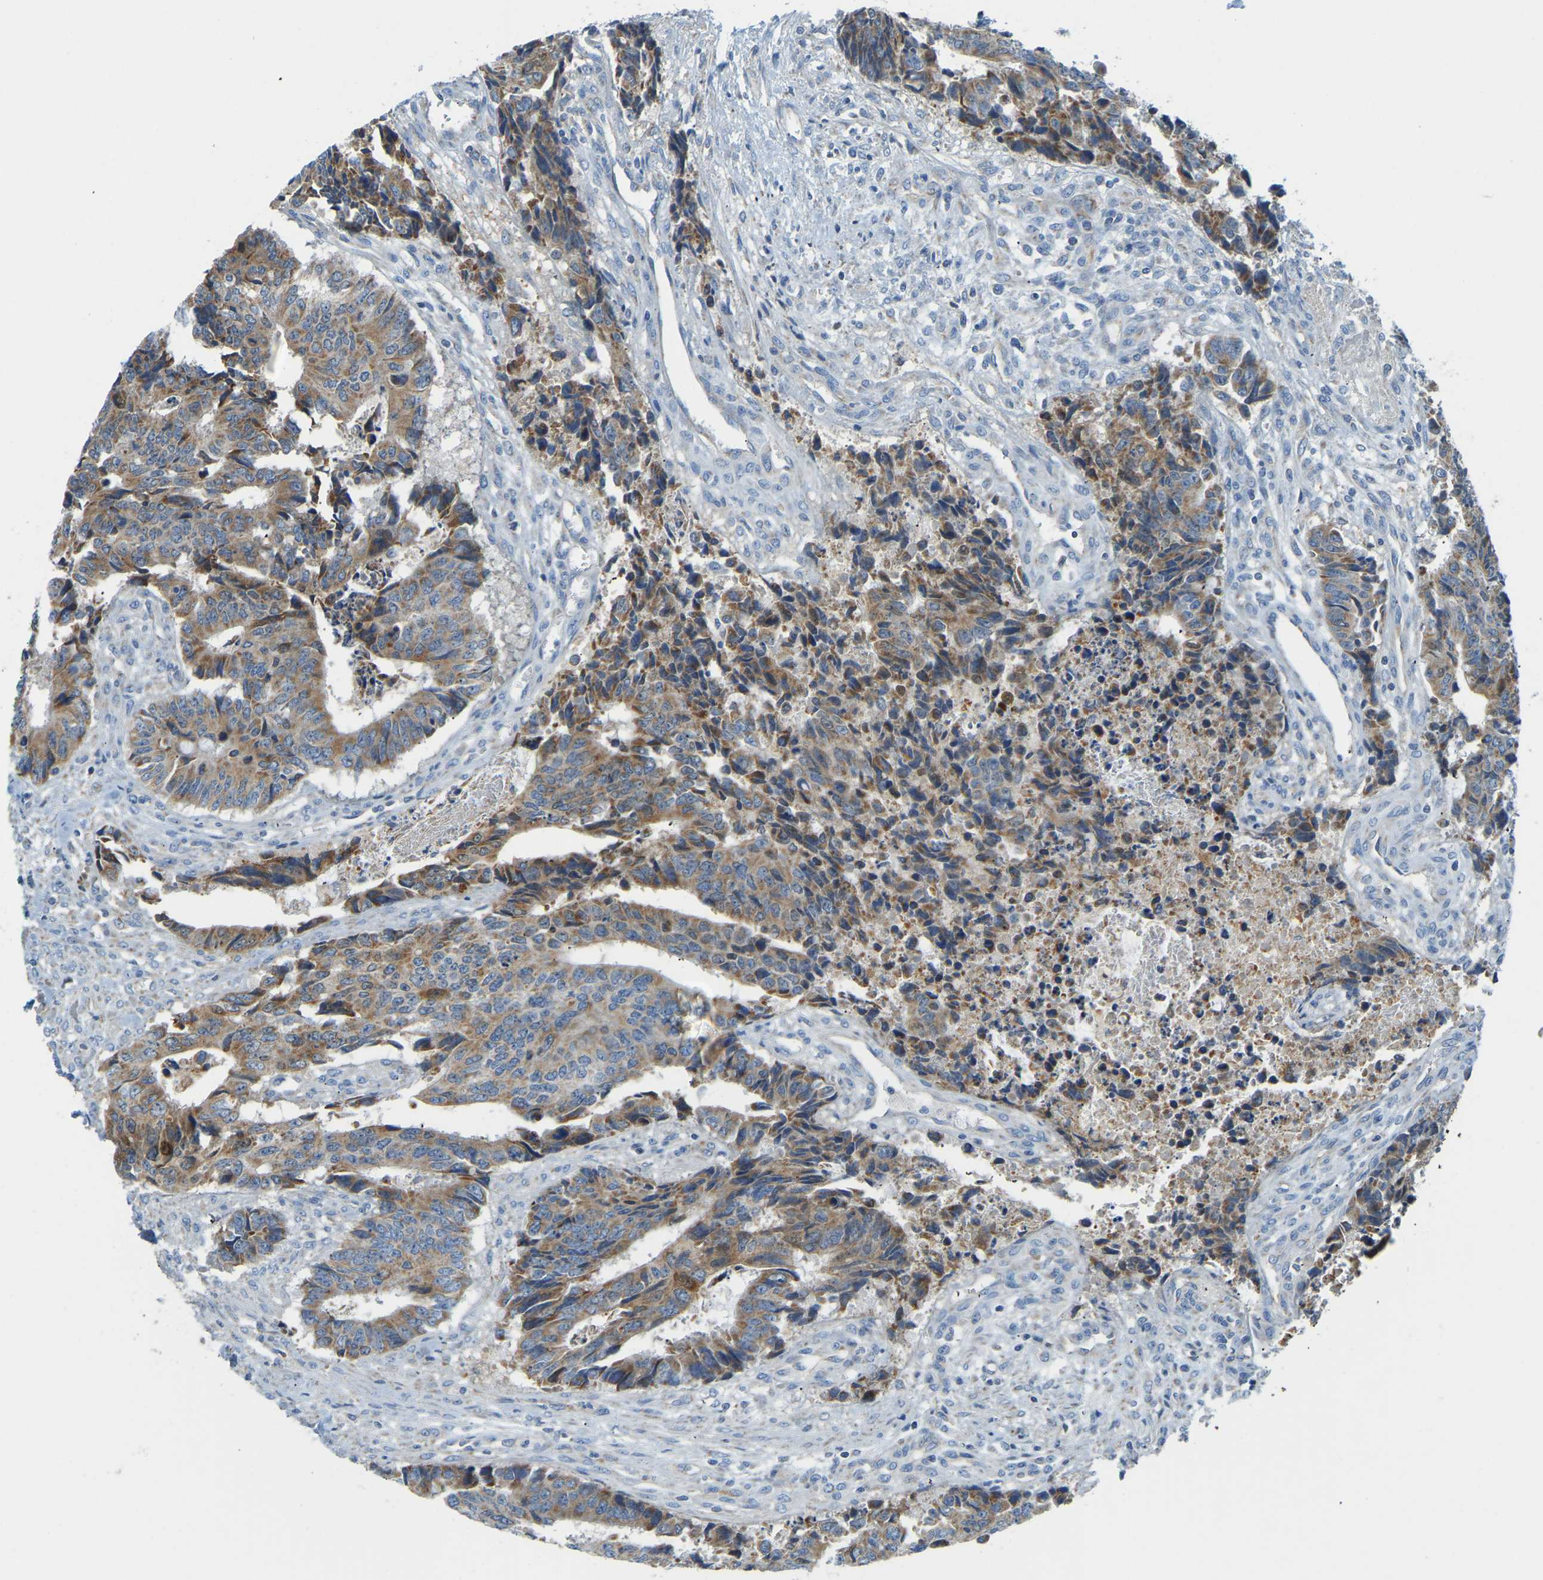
{"staining": {"intensity": "moderate", "quantity": "25%-75%", "location": "cytoplasmic/membranous"}, "tissue": "colorectal cancer", "cell_type": "Tumor cells", "image_type": "cancer", "snomed": [{"axis": "morphology", "description": "Adenocarcinoma, NOS"}, {"axis": "topography", "description": "Rectum"}], "caption": "Immunohistochemical staining of human colorectal cancer reveals moderate cytoplasmic/membranous protein expression in approximately 25%-75% of tumor cells.", "gene": "GDA", "patient": {"sex": "male", "age": 84}}